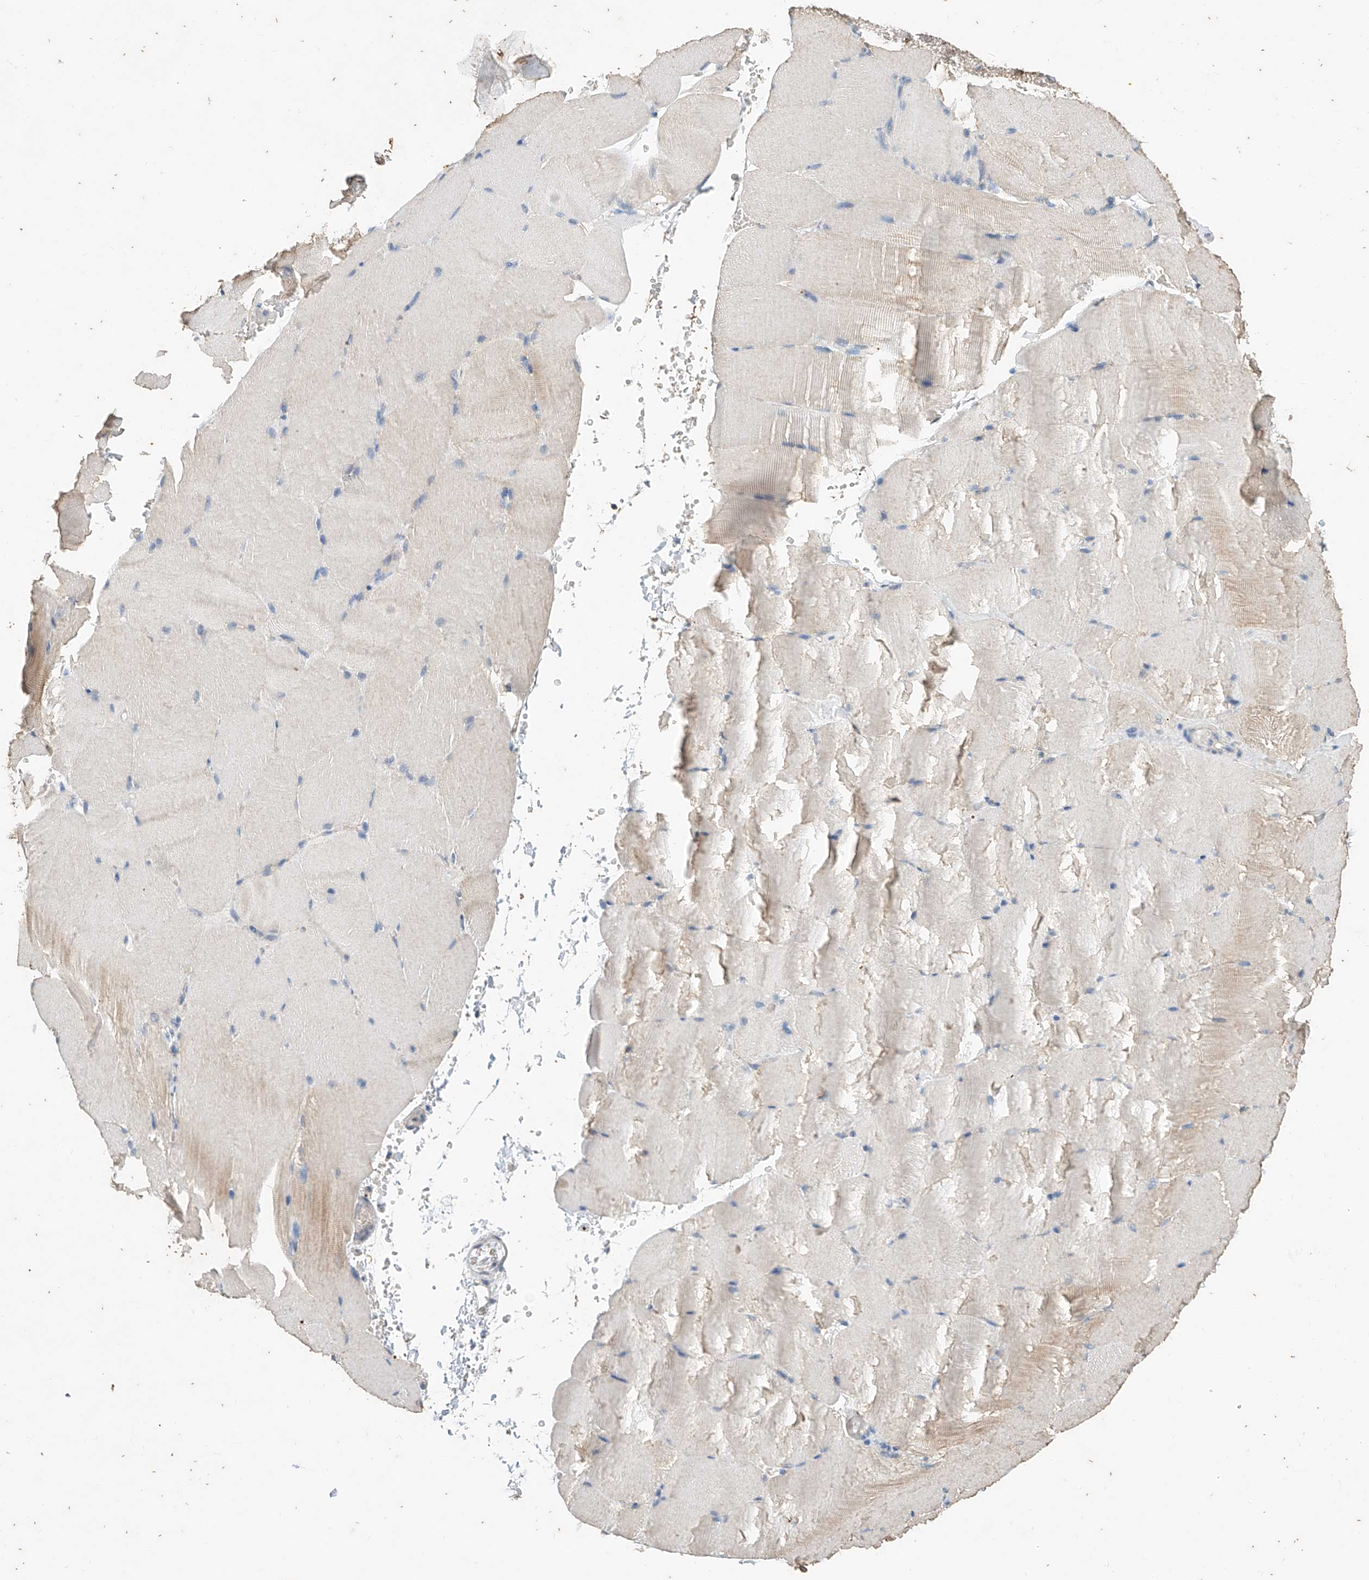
{"staining": {"intensity": "weak", "quantity": "<25%", "location": "cytoplasmic/membranous"}, "tissue": "skeletal muscle", "cell_type": "Myocytes", "image_type": "normal", "snomed": [{"axis": "morphology", "description": "Normal tissue, NOS"}, {"axis": "topography", "description": "Skeletal muscle"}, {"axis": "topography", "description": "Parathyroid gland"}], "caption": "Protein analysis of benign skeletal muscle shows no significant positivity in myocytes.", "gene": "CERS4", "patient": {"sex": "female", "age": 37}}